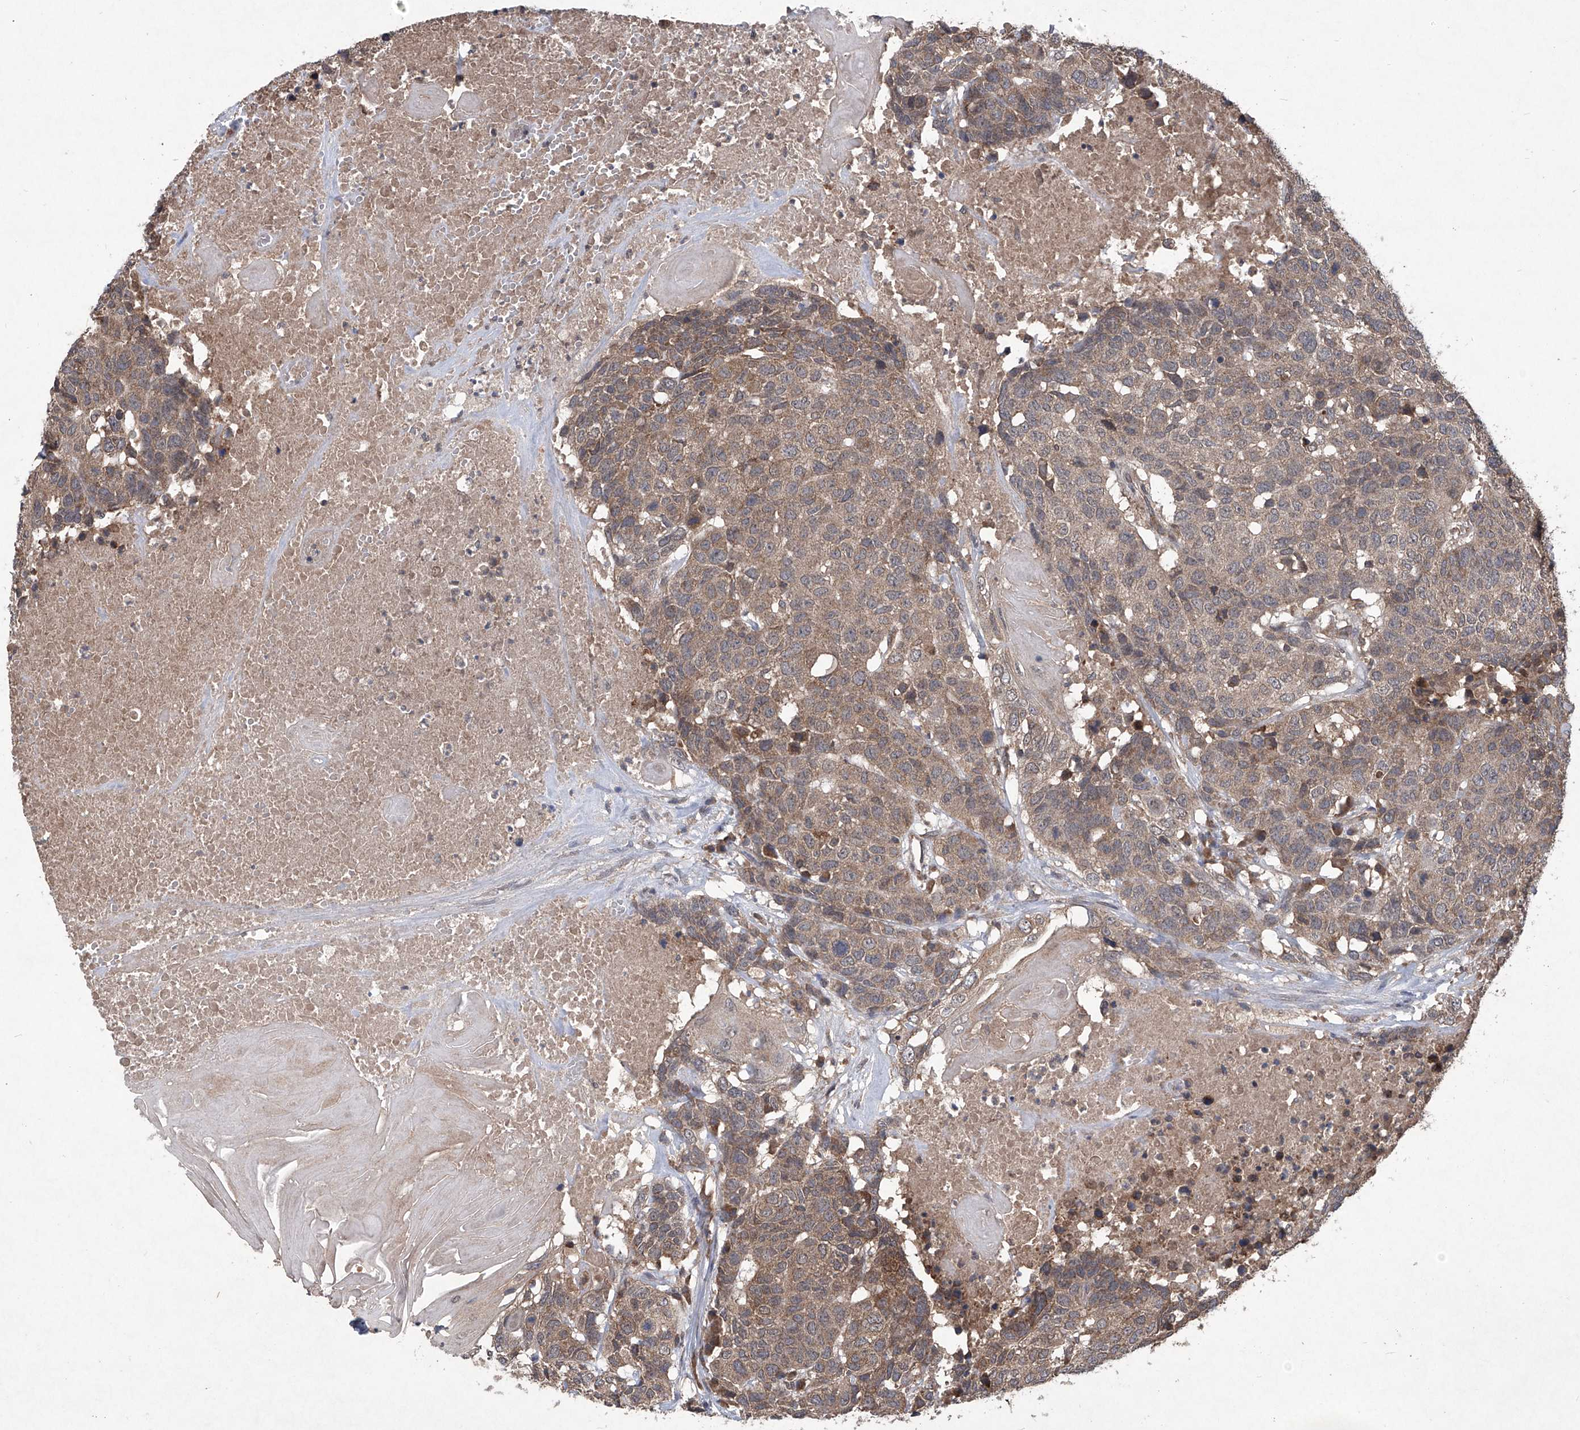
{"staining": {"intensity": "moderate", "quantity": ">75%", "location": "cytoplasmic/membranous"}, "tissue": "head and neck cancer", "cell_type": "Tumor cells", "image_type": "cancer", "snomed": [{"axis": "morphology", "description": "Squamous cell carcinoma, NOS"}, {"axis": "topography", "description": "Head-Neck"}], "caption": "A photomicrograph of head and neck squamous cell carcinoma stained for a protein reveals moderate cytoplasmic/membranous brown staining in tumor cells. The protein is shown in brown color, while the nuclei are stained blue.", "gene": "SUMF2", "patient": {"sex": "male", "age": 66}}